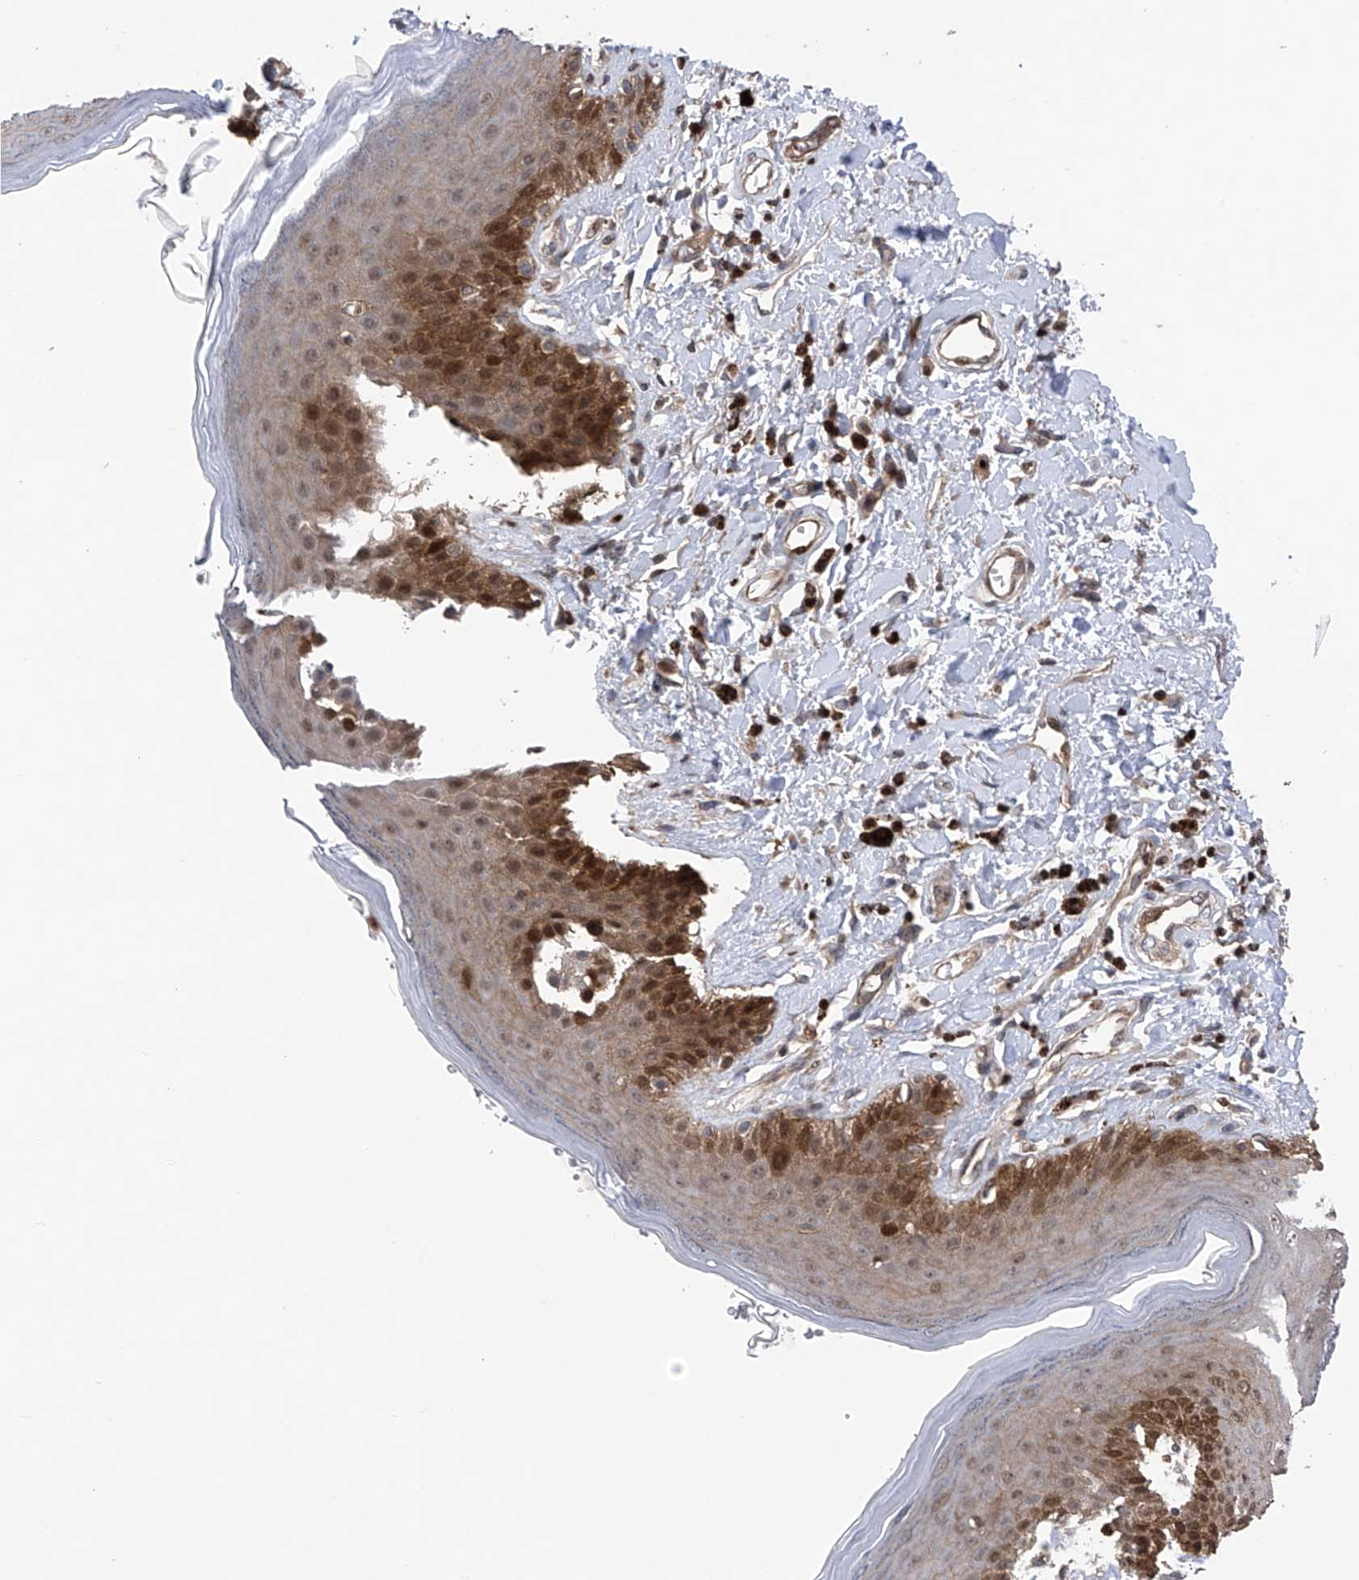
{"staining": {"intensity": "moderate", "quantity": "25%-75%", "location": "cytoplasmic/membranous,nuclear"}, "tissue": "skin", "cell_type": "Epidermal cells", "image_type": "normal", "snomed": [{"axis": "morphology", "description": "Normal tissue, NOS"}, {"axis": "topography", "description": "Anal"}], "caption": "A brown stain labels moderate cytoplasmic/membranous,nuclear expression of a protein in epidermal cells of normal human skin. (DAB IHC, brown staining for protein, blue staining for nuclei).", "gene": "DNAJC9", "patient": {"sex": "female", "age": 78}}